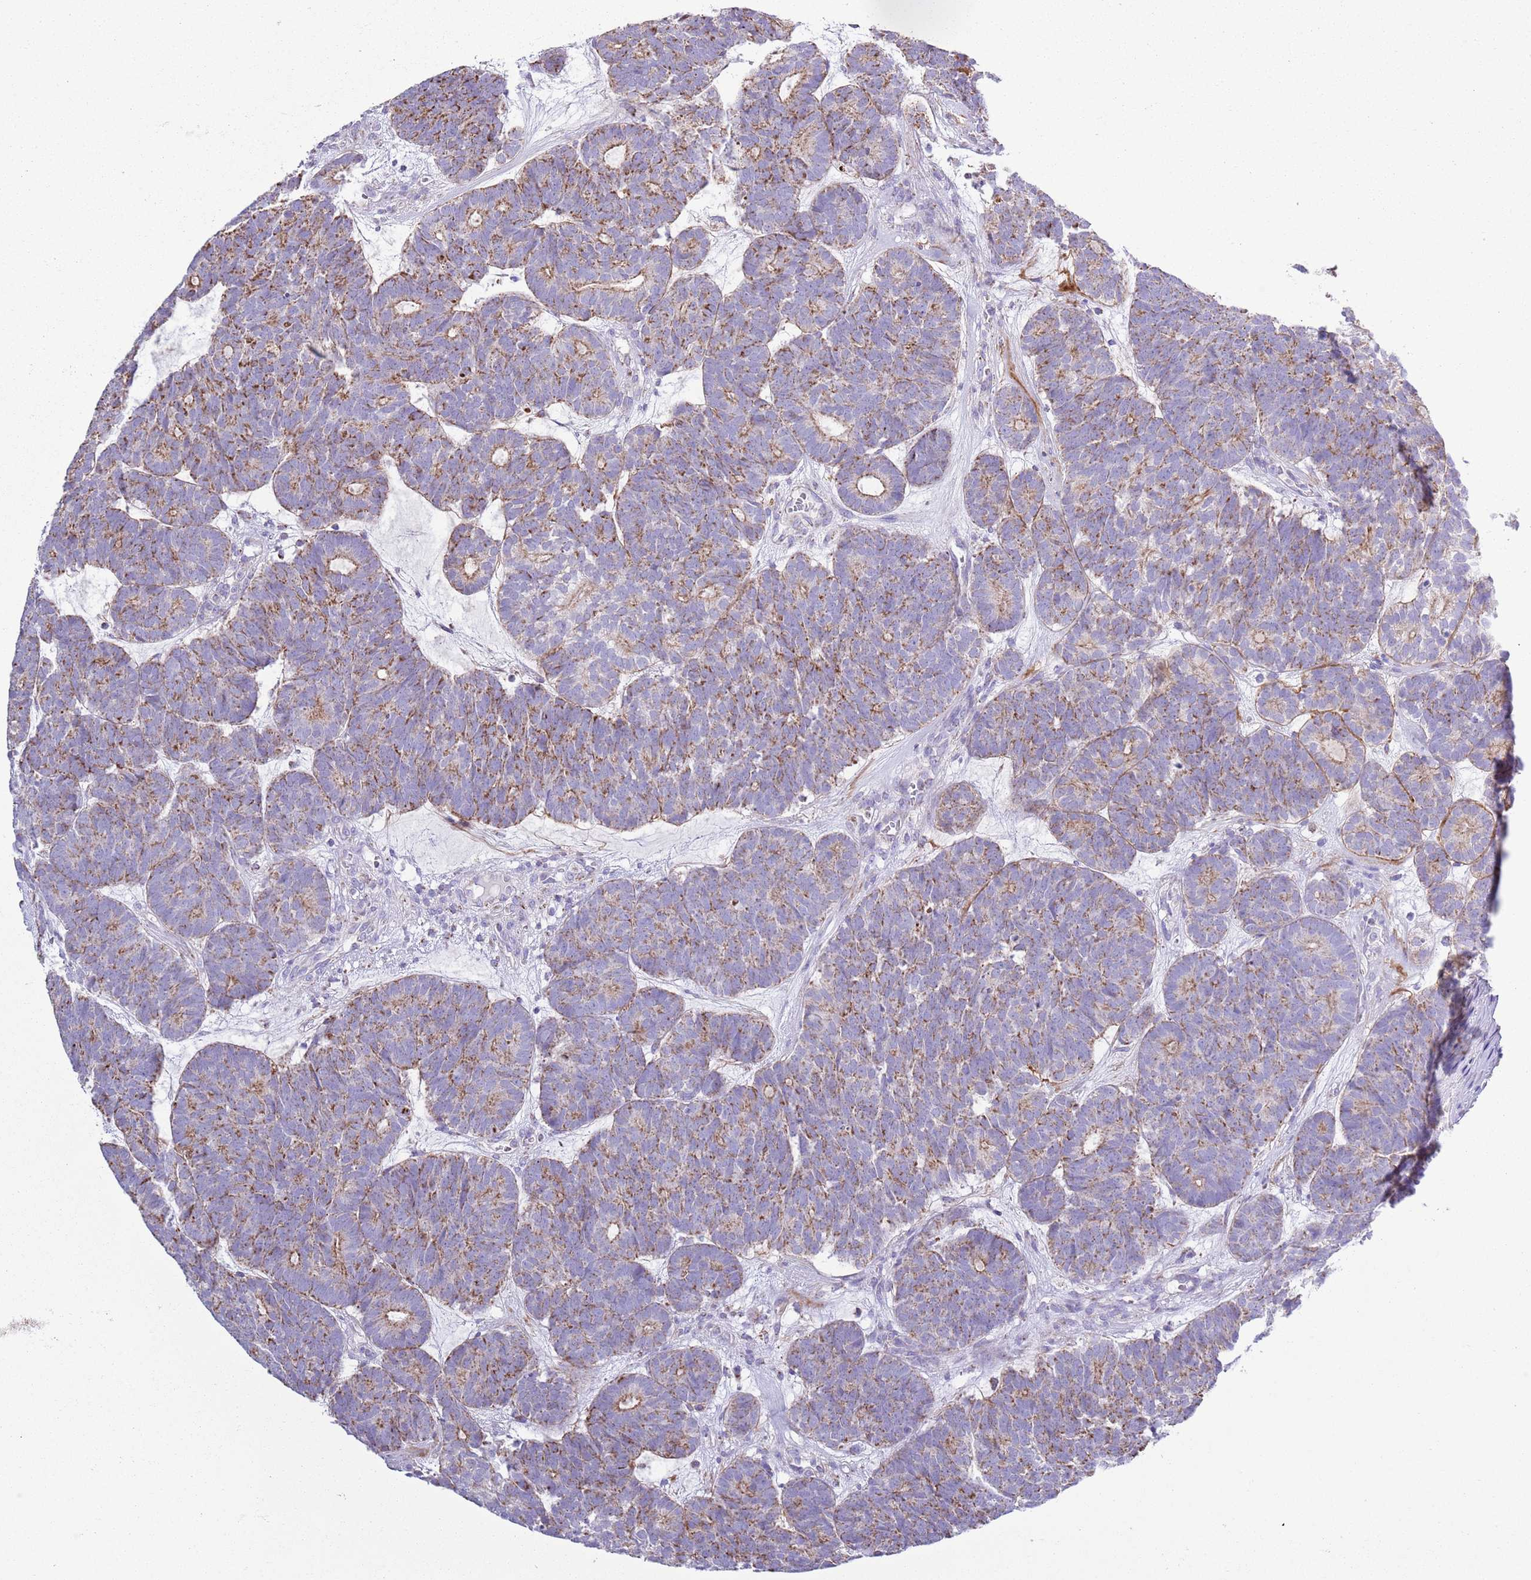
{"staining": {"intensity": "moderate", "quantity": "25%-75%", "location": "cytoplasmic/membranous"}, "tissue": "head and neck cancer", "cell_type": "Tumor cells", "image_type": "cancer", "snomed": [{"axis": "morphology", "description": "Adenocarcinoma, NOS"}, {"axis": "topography", "description": "Head-Neck"}], "caption": "There is medium levels of moderate cytoplasmic/membranous expression in tumor cells of head and neck cancer (adenocarcinoma), as demonstrated by immunohistochemical staining (brown color).", "gene": "ATP6V1B1", "patient": {"sex": "female", "age": 81}}